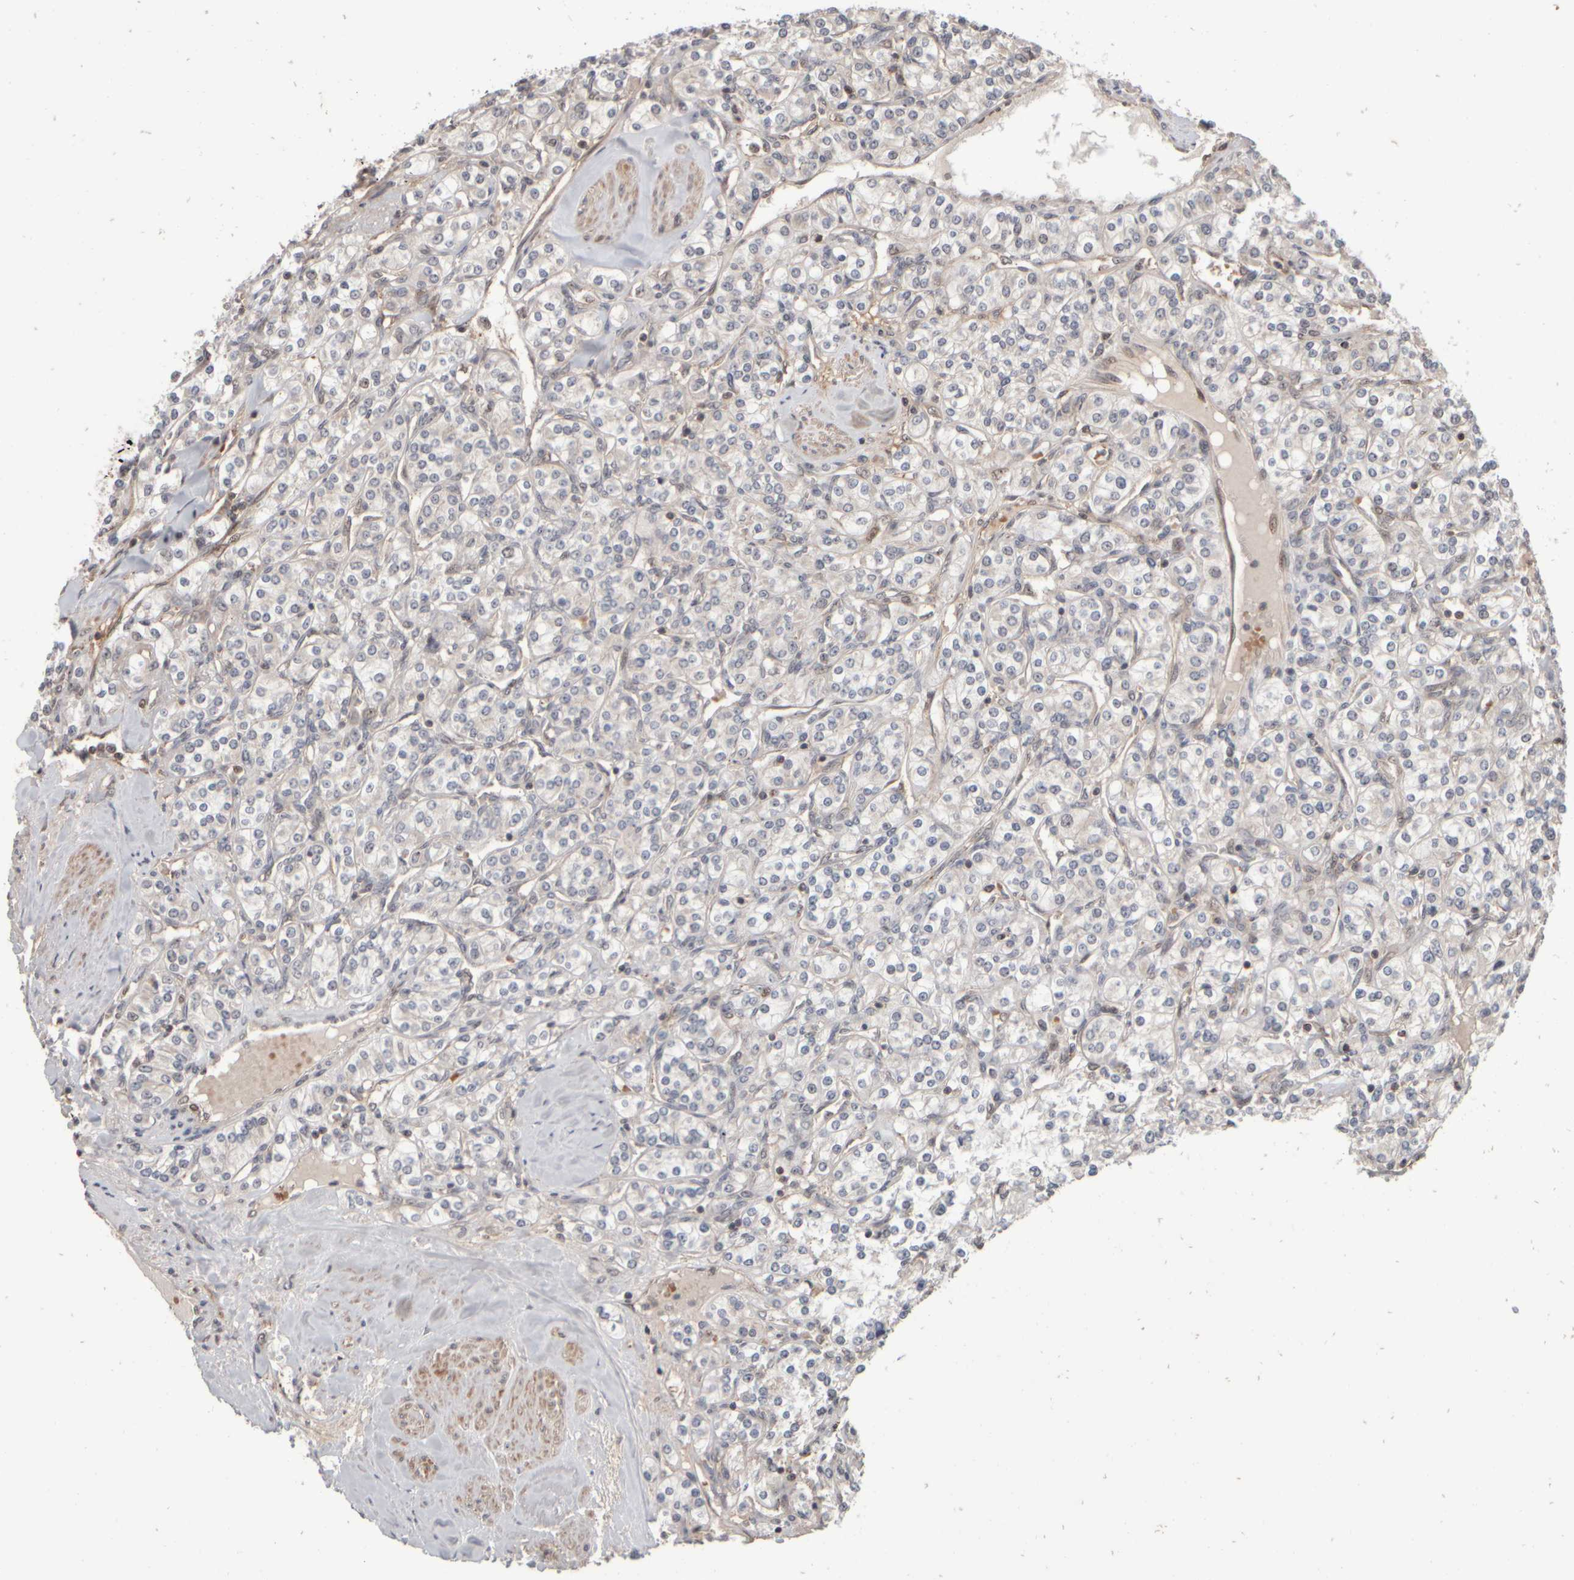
{"staining": {"intensity": "negative", "quantity": "none", "location": "none"}, "tissue": "renal cancer", "cell_type": "Tumor cells", "image_type": "cancer", "snomed": [{"axis": "morphology", "description": "Adenocarcinoma, NOS"}, {"axis": "topography", "description": "Kidney"}], "caption": "Immunohistochemistry image of neoplastic tissue: adenocarcinoma (renal) stained with DAB demonstrates no significant protein expression in tumor cells. (Brightfield microscopy of DAB immunohistochemistry at high magnification).", "gene": "ABHD11", "patient": {"sex": "male", "age": 77}}